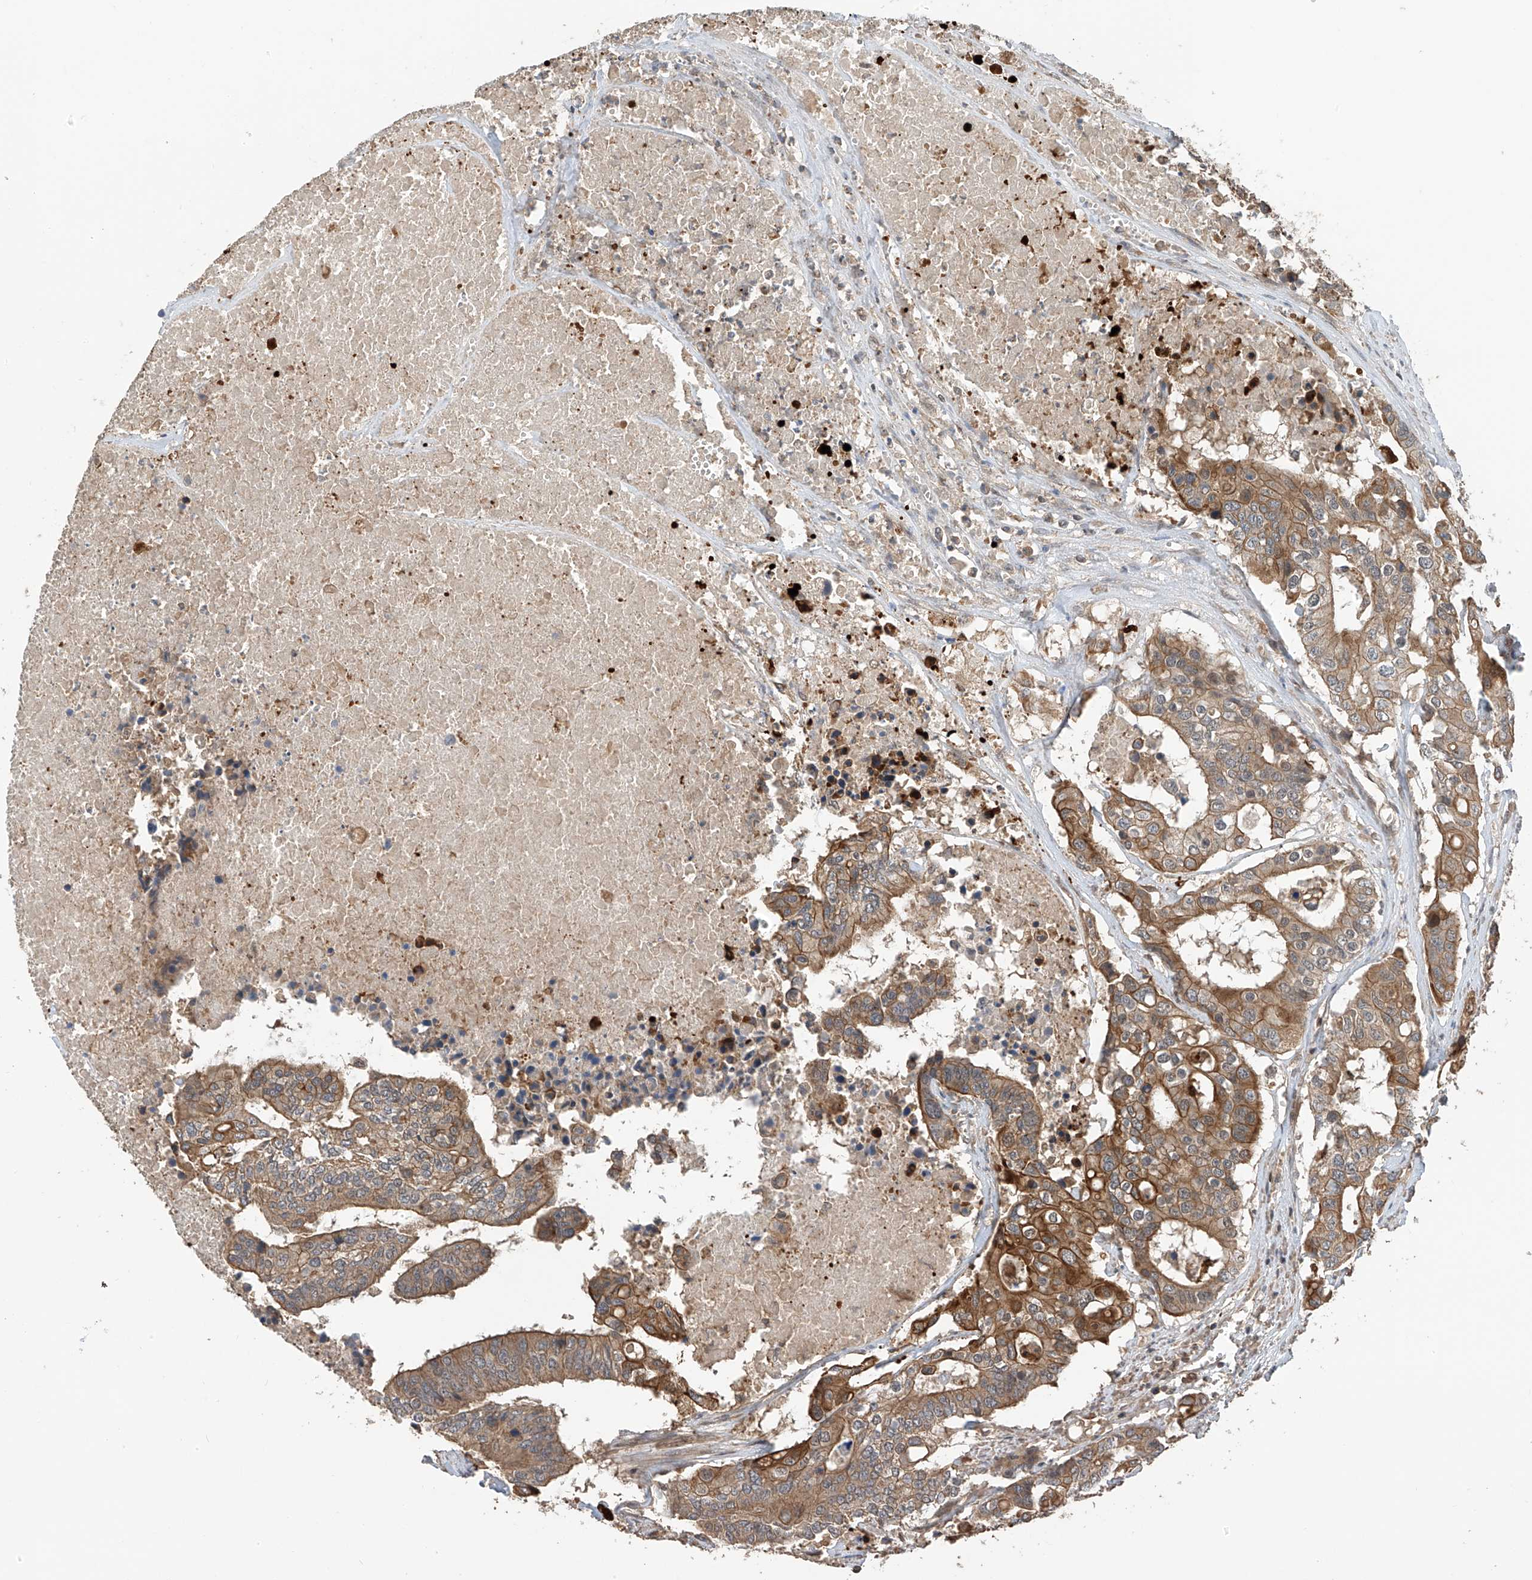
{"staining": {"intensity": "moderate", "quantity": ">75%", "location": "cytoplasmic/membranous"}, "tissue": "colorectal cancer", "cell_type": "Tumor cells", "image_type": "cancer", "snomed": [{"axis": "morphology", "description": "Adenocarcinoma, NOS"}, {"axis": "topography", "description": "Colon"}], "caption": "Tumor cells reveal medium levels of moderate cytoplasmic/membranous positivity in about >75% of cells in colorectal adenocarcinoma. (DAB (3,3'-diaminobenzidine) IHC with brightfield microscopy, high magnification).", "gene": "RPAIN", "patient": {"sex": "male", "age": 77}}